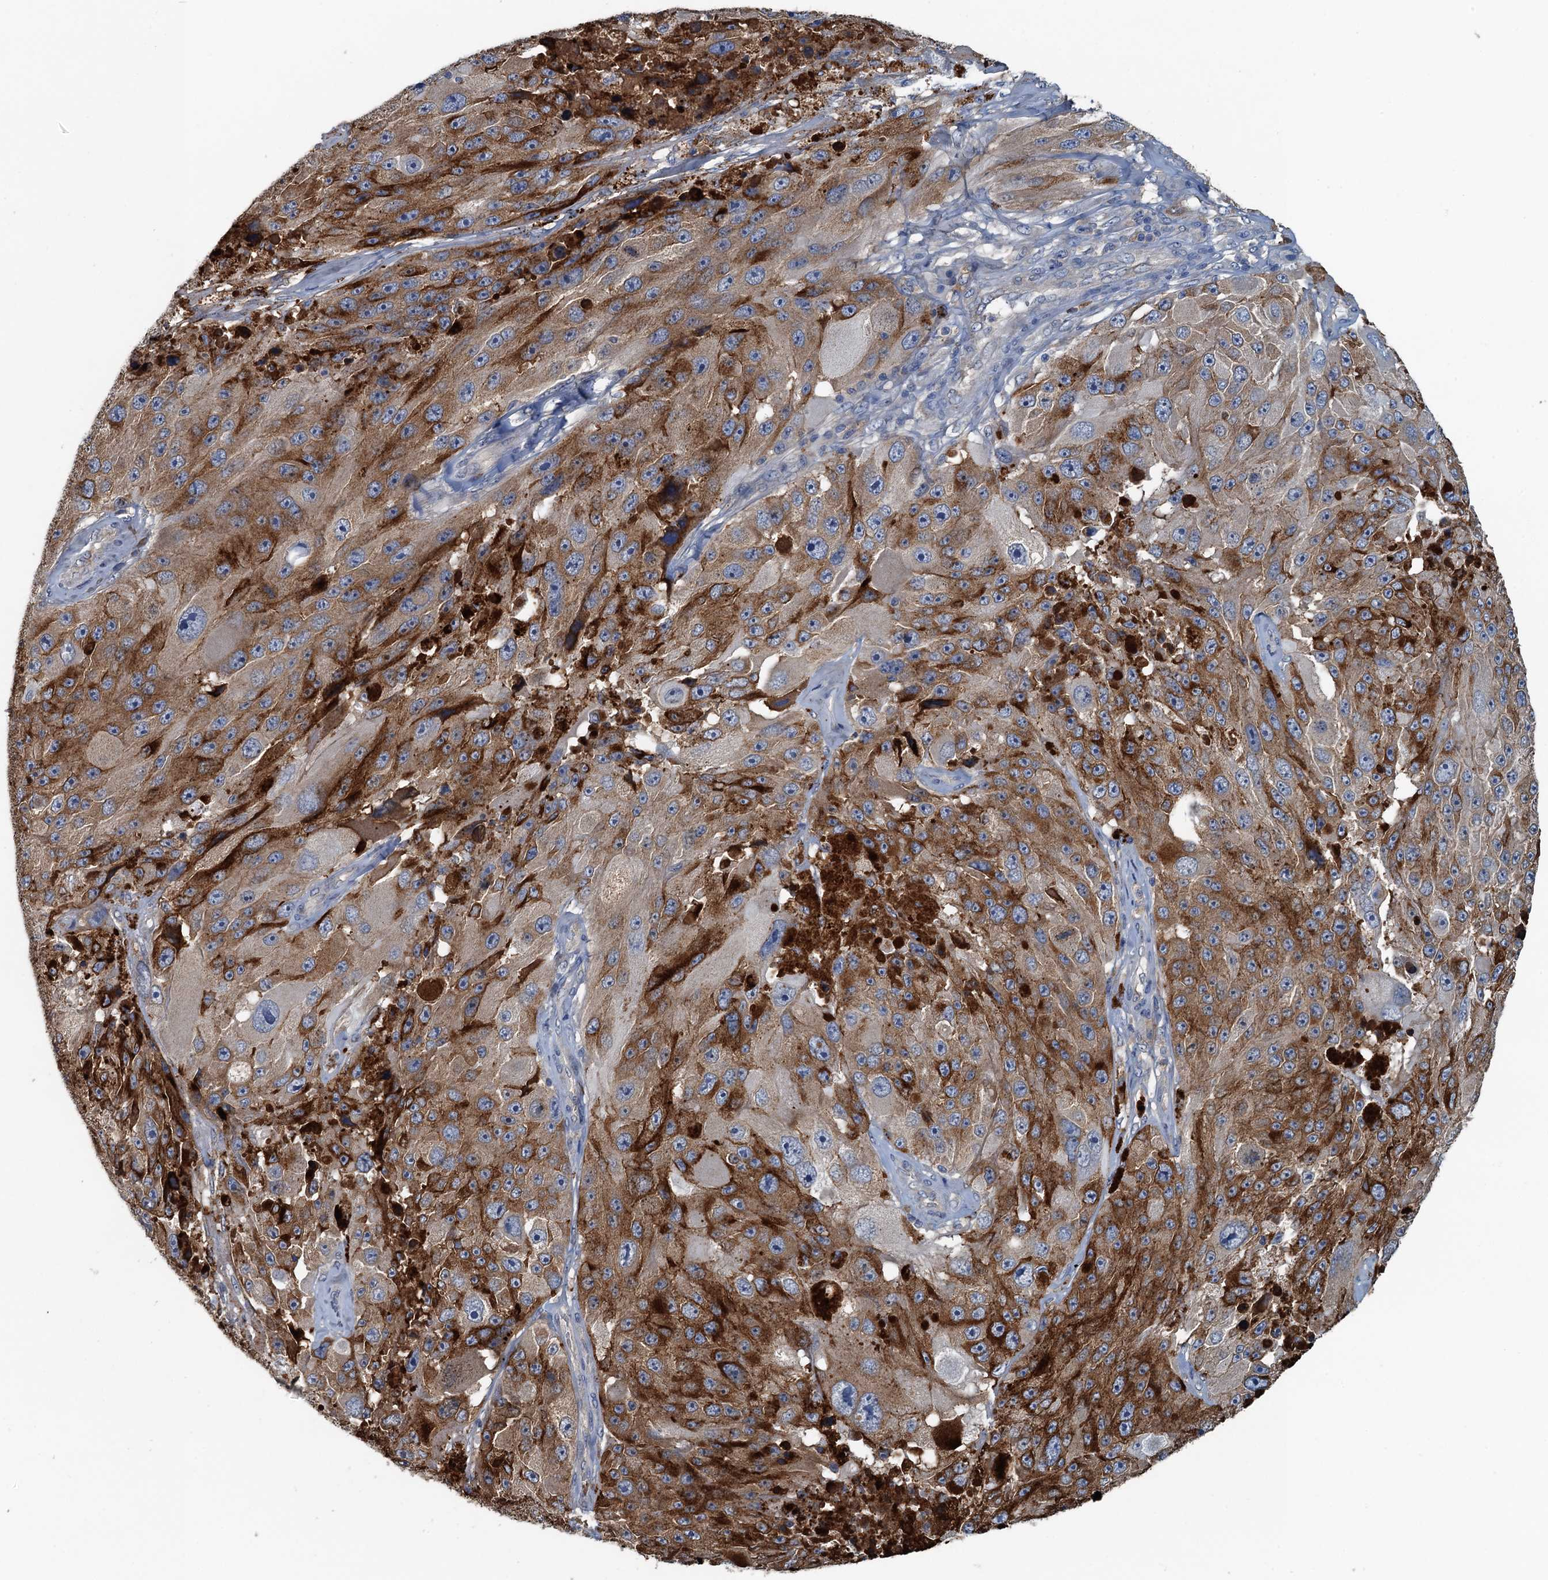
{"staining": {"intensity": "moderate", "quantity": ">75%", "location": "cytoplasmic/membranous"}, "tissue": "melanoma", "cell_type": "Tumor cells", "image_type": "cancer", "snomed": [{"axis": "morphology", "description": "Malignant melanoma, Metastatic site"}, {"axis": "topography", "description": "Lymph node"}], "caption": "Human melanoma stained with a brown dye displays moderate cytoplasmic/membranous positive staining in approximately >75% of tumor cells.", "gene": "LSM14B", "patient": {"sex": "male", "age": 62}}